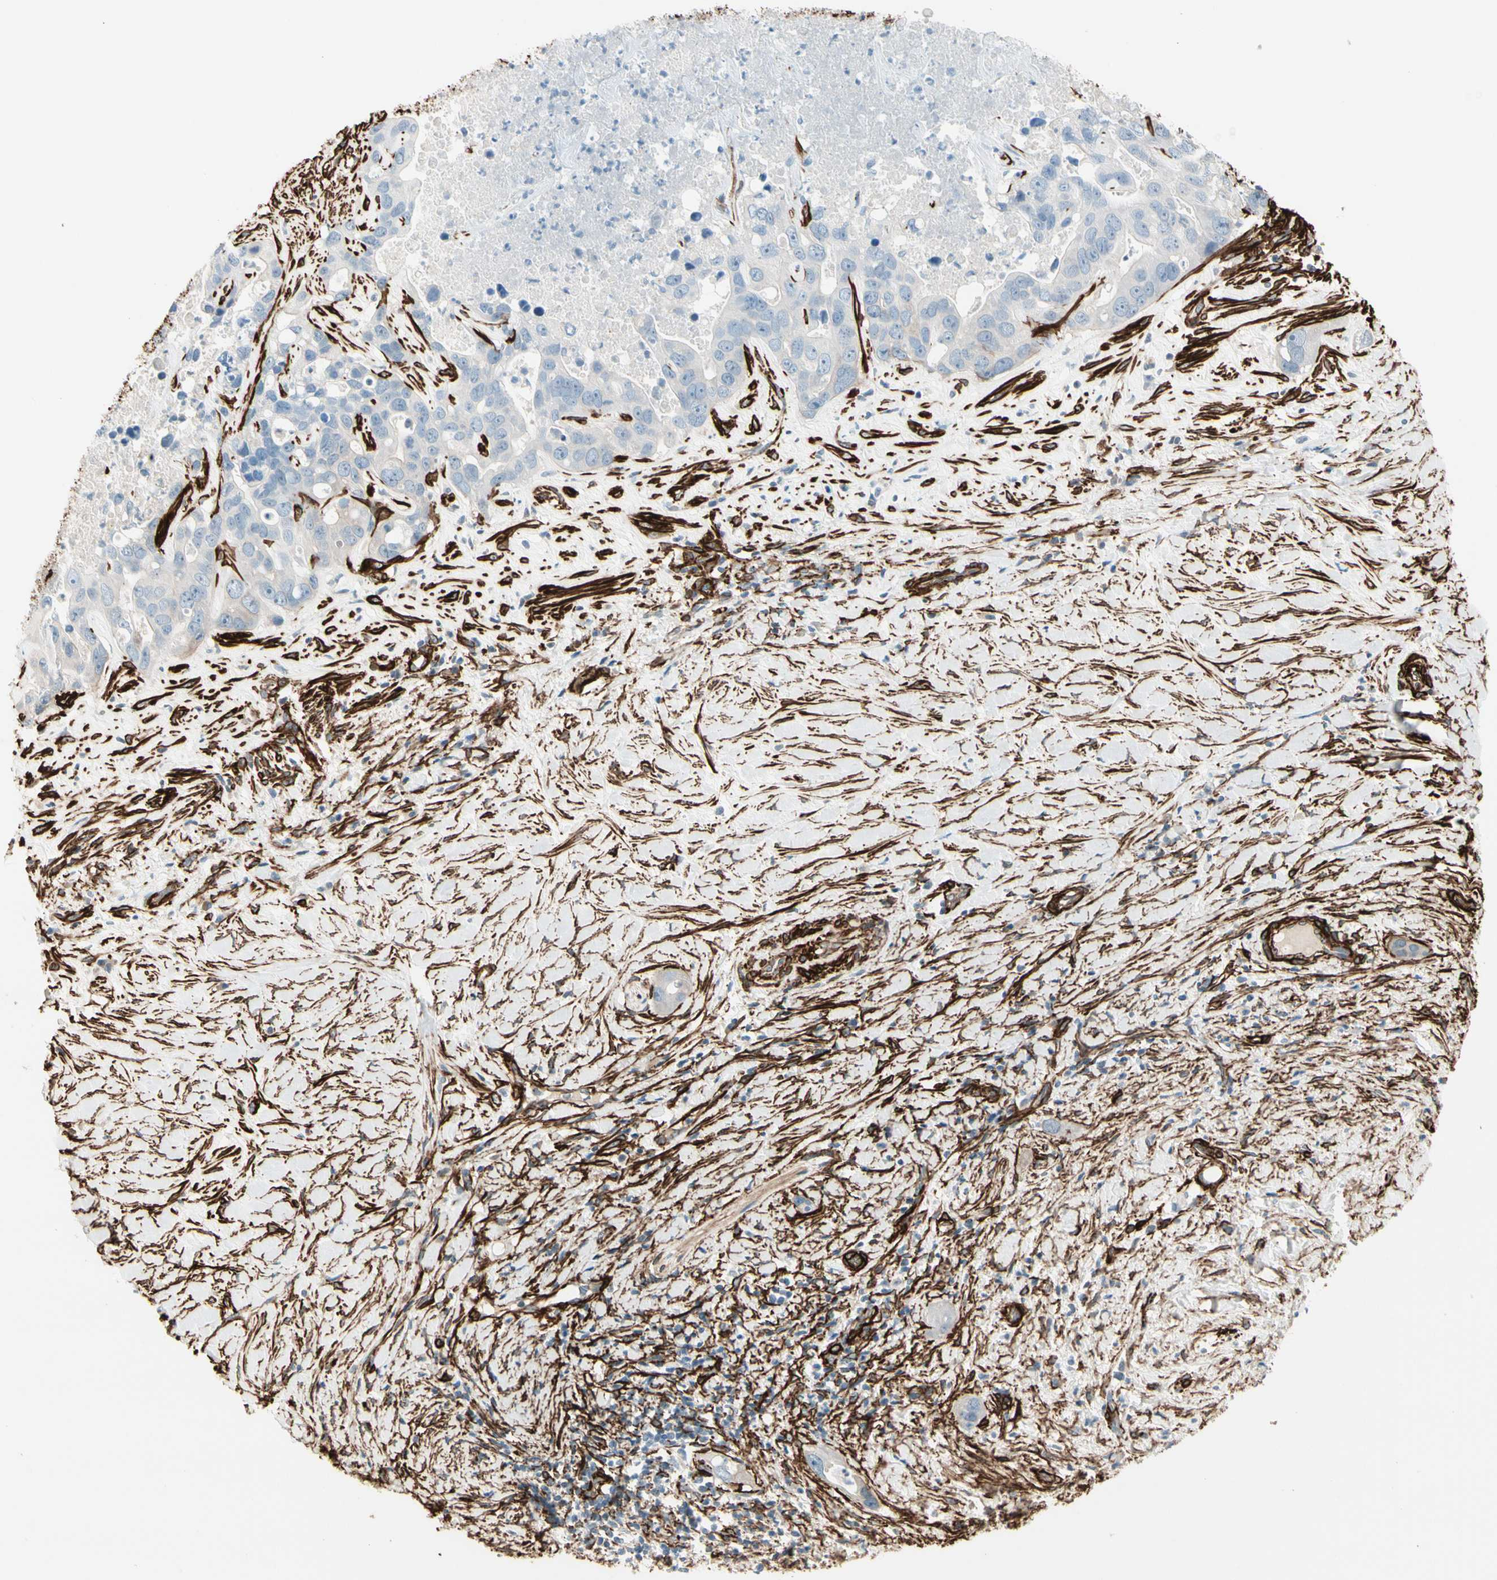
{"staining": {"intensity": "negative", "quantity": "none", "location": "none"}, "tissue": "liver cancer", "cell_type": "Tumor cells", "image_type": "cancer", "snomed": [{"axis": "morphology", "description": "Cholangiocarcinoma"}, {"axis": "topography", "description": "Liver"}], "caption": "Micrograph shows no significant protein positivity in tumor cells of cholangiocarcinoma (liver).", "gene": "CALD1", "patient": {"sex": "female", "age": 65}}